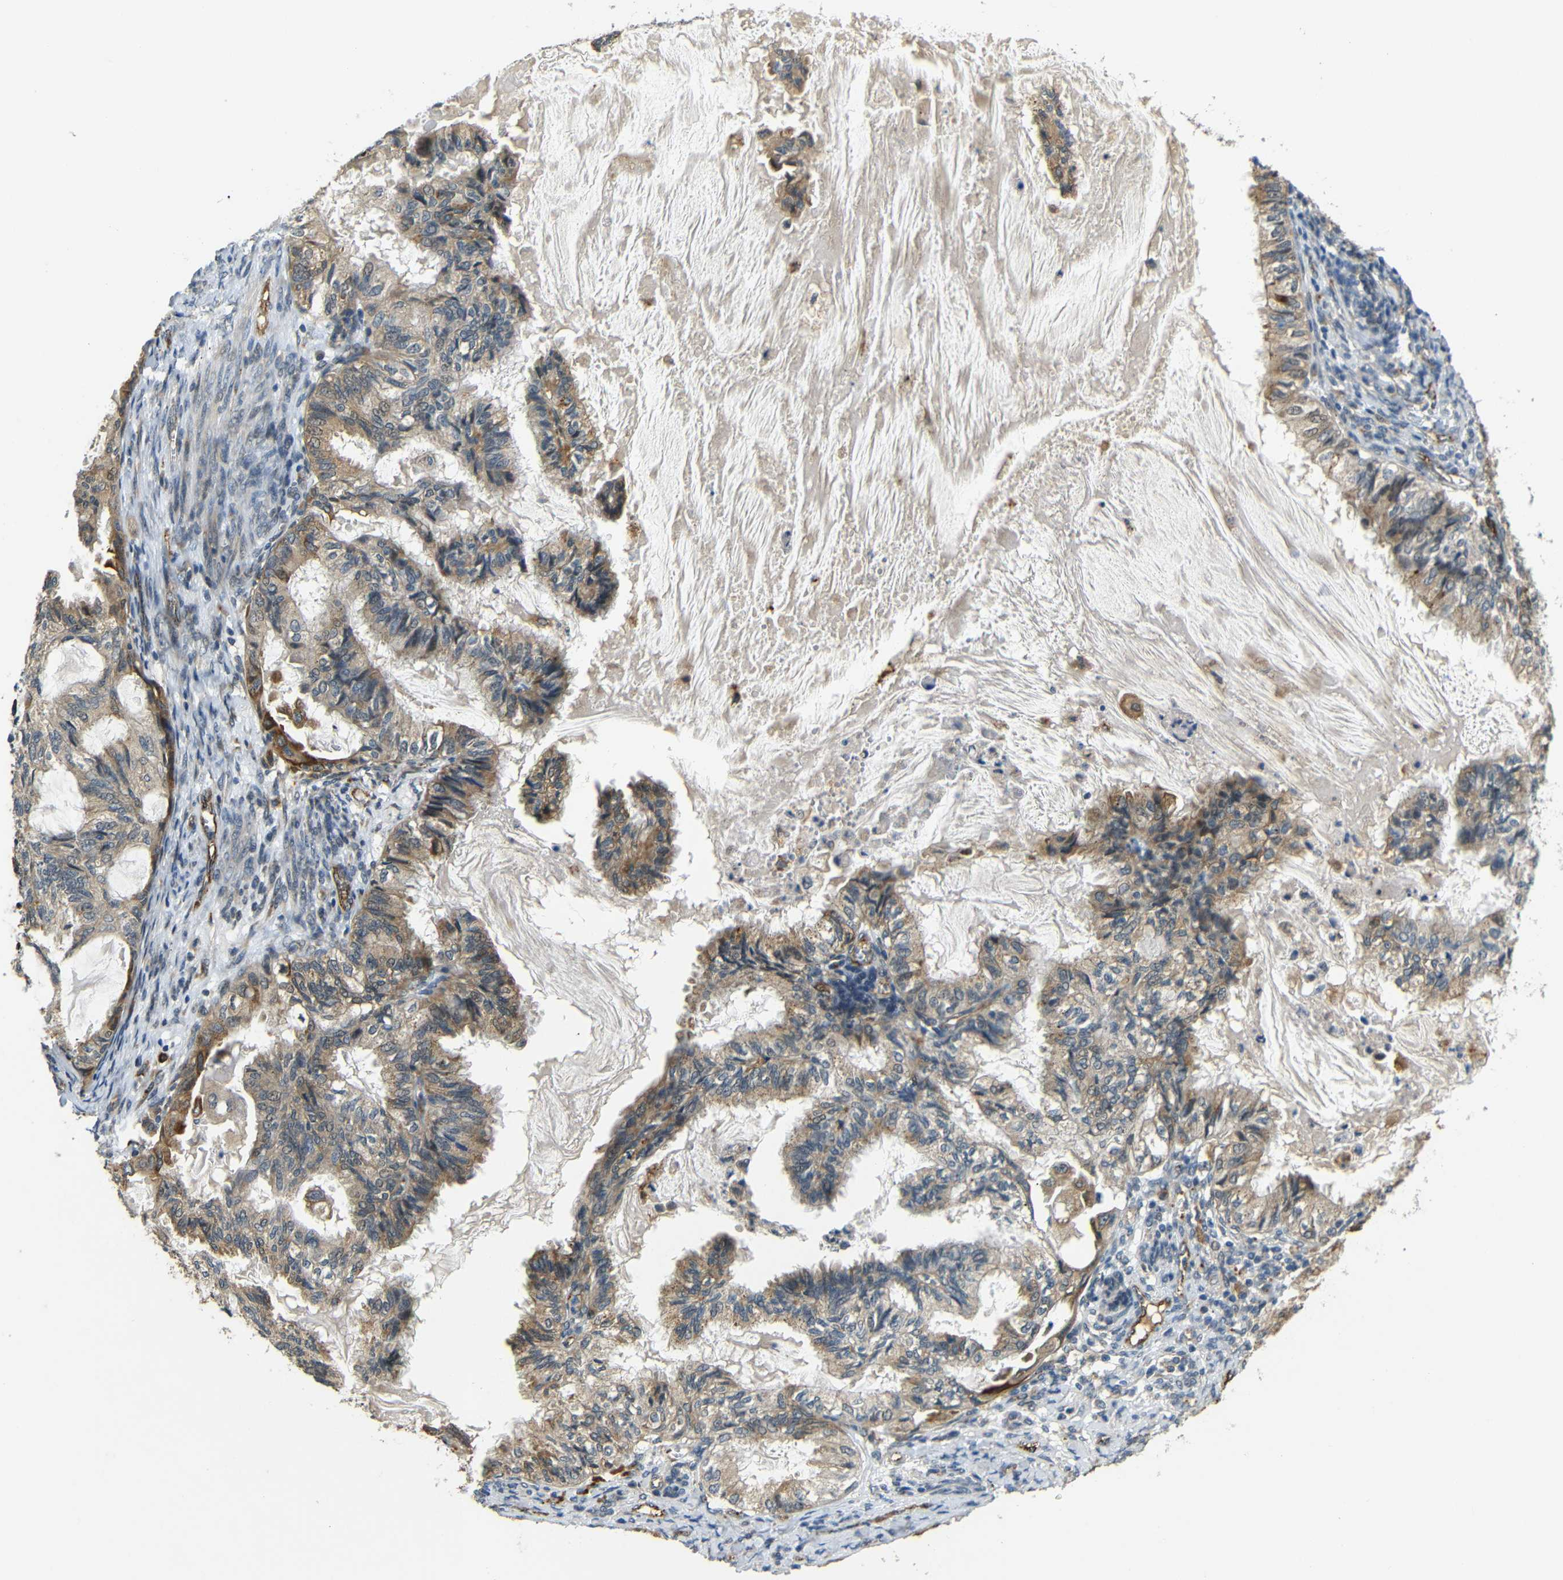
{"staining": {"intensity": "moderate", "quantity": ">75%", "location": "cytoplasmic/membranous"}, "tissue": "cervical cancer", "cell_type": "Tumor cells", "image_type": "cancer", "snomed": [{"axis": "morphology", "description": "Normal tissue, NOS"}, {"axis": "morphology", "description": "Adenocarcinoma, NOS"}, {"axis": "topography", "description": "Cervix"}, {"axis": "topography", "description": "Endometrium"}], "caption": "Human cervical cancer stained with a brown dye shows moderate cytoplasmic/membranous positive positivity in about >75% of tumor cells.", "gene": "ATP7A", "patient": {"sex": "female", "age": 86}}